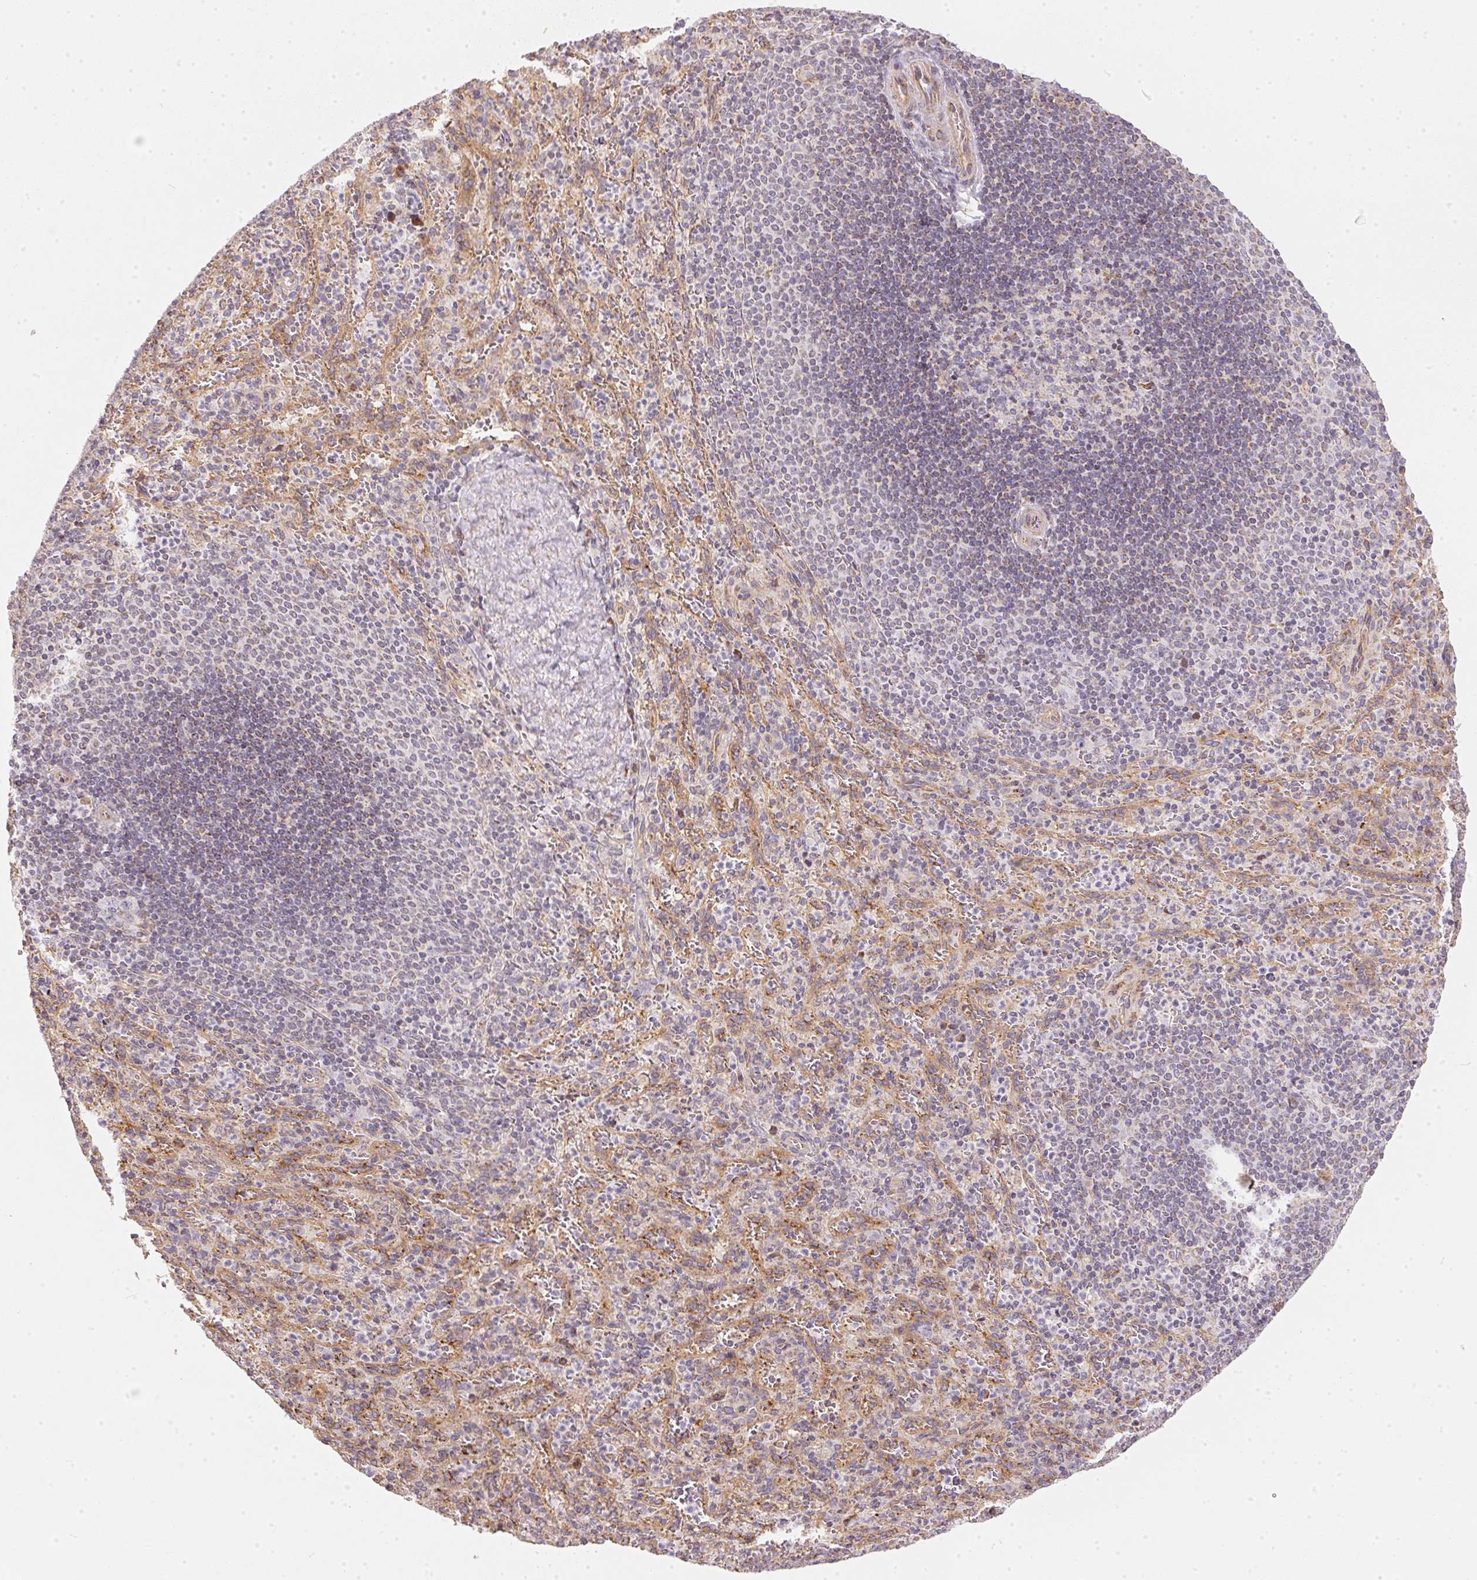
{"staining": {"intensity": "negative", "quantity": "none", "location": "none"}, "tissue": "spleen", "cell_type": "Cells in red pulp", "image_type": "normal", "snomed": [{"axis": "morphology", "description": "Normal tissue, NOS"}, {"axis": "topography", "description": "Spleen"}], "caption": "The image reveals no significant expression in cells in red pulp of spleen. Brightfield microscopy of IHC stained with DAB (brown) and hematoxylin (blue), captured at high magnification.", "gene": "VWA5B2", "patient": {"sex": "male", "age": 57}}